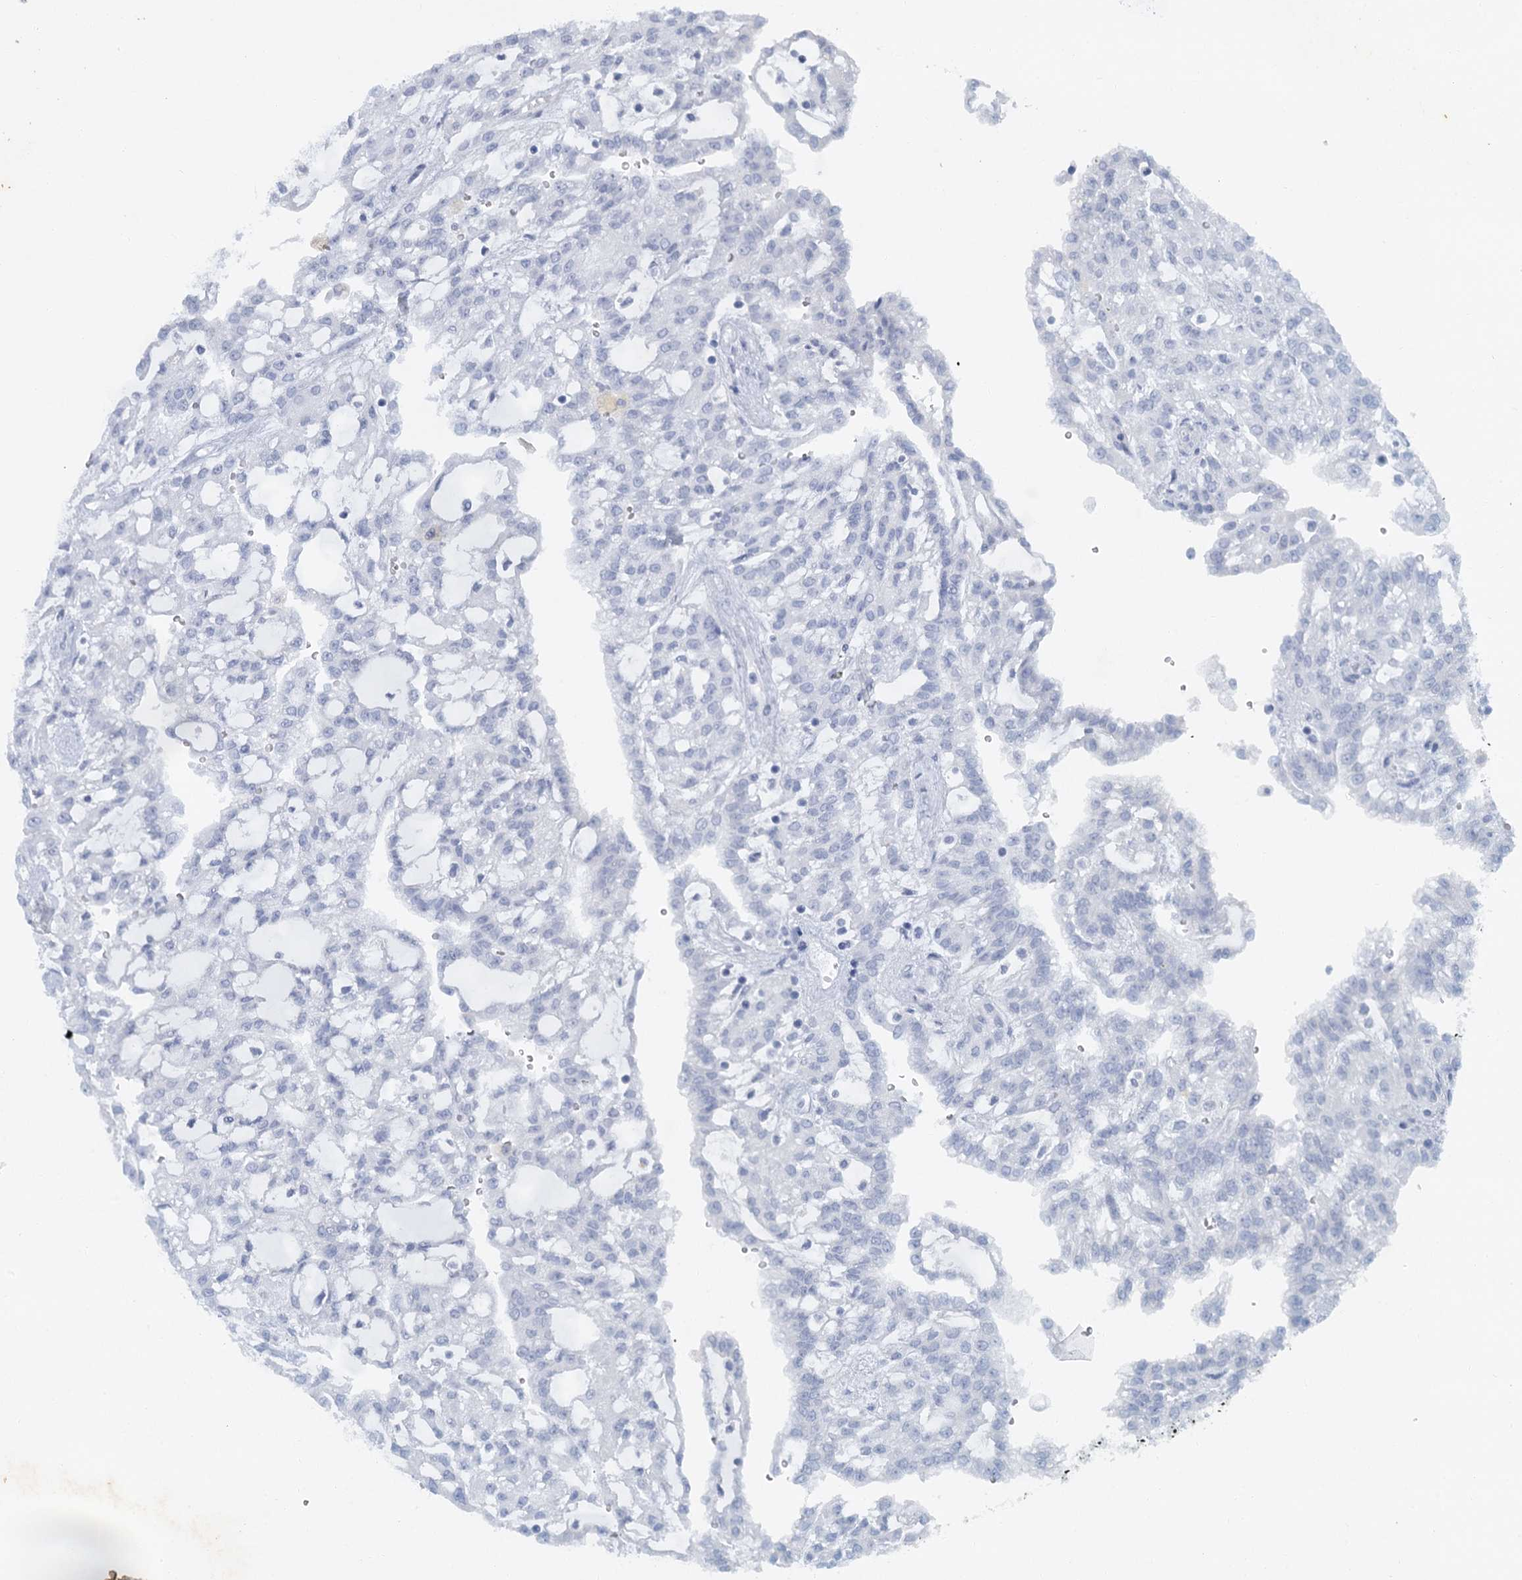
{"staining": {"intensity": "weak", "quantity": "25%-75%", "location": "cytoplasmic/membranous"}, "tissue": "renal cancer", "cell_type": "Tumor cells", "image_type": "cancer", "snomed": [{"axis": "morphology", "description": "Adenocarcinoma, NOS"}, {"axis": "topography", "description": "Kidney"}], "caption": "High-power microscopy captured an IHC image of adenocarcinoma (renal), revealing weak cytoplasmic/membranous expression in approximately 25%-75% of tumor cells.", "gene": "ZNF549", "patient": {"sex": "male", "age": 63}}